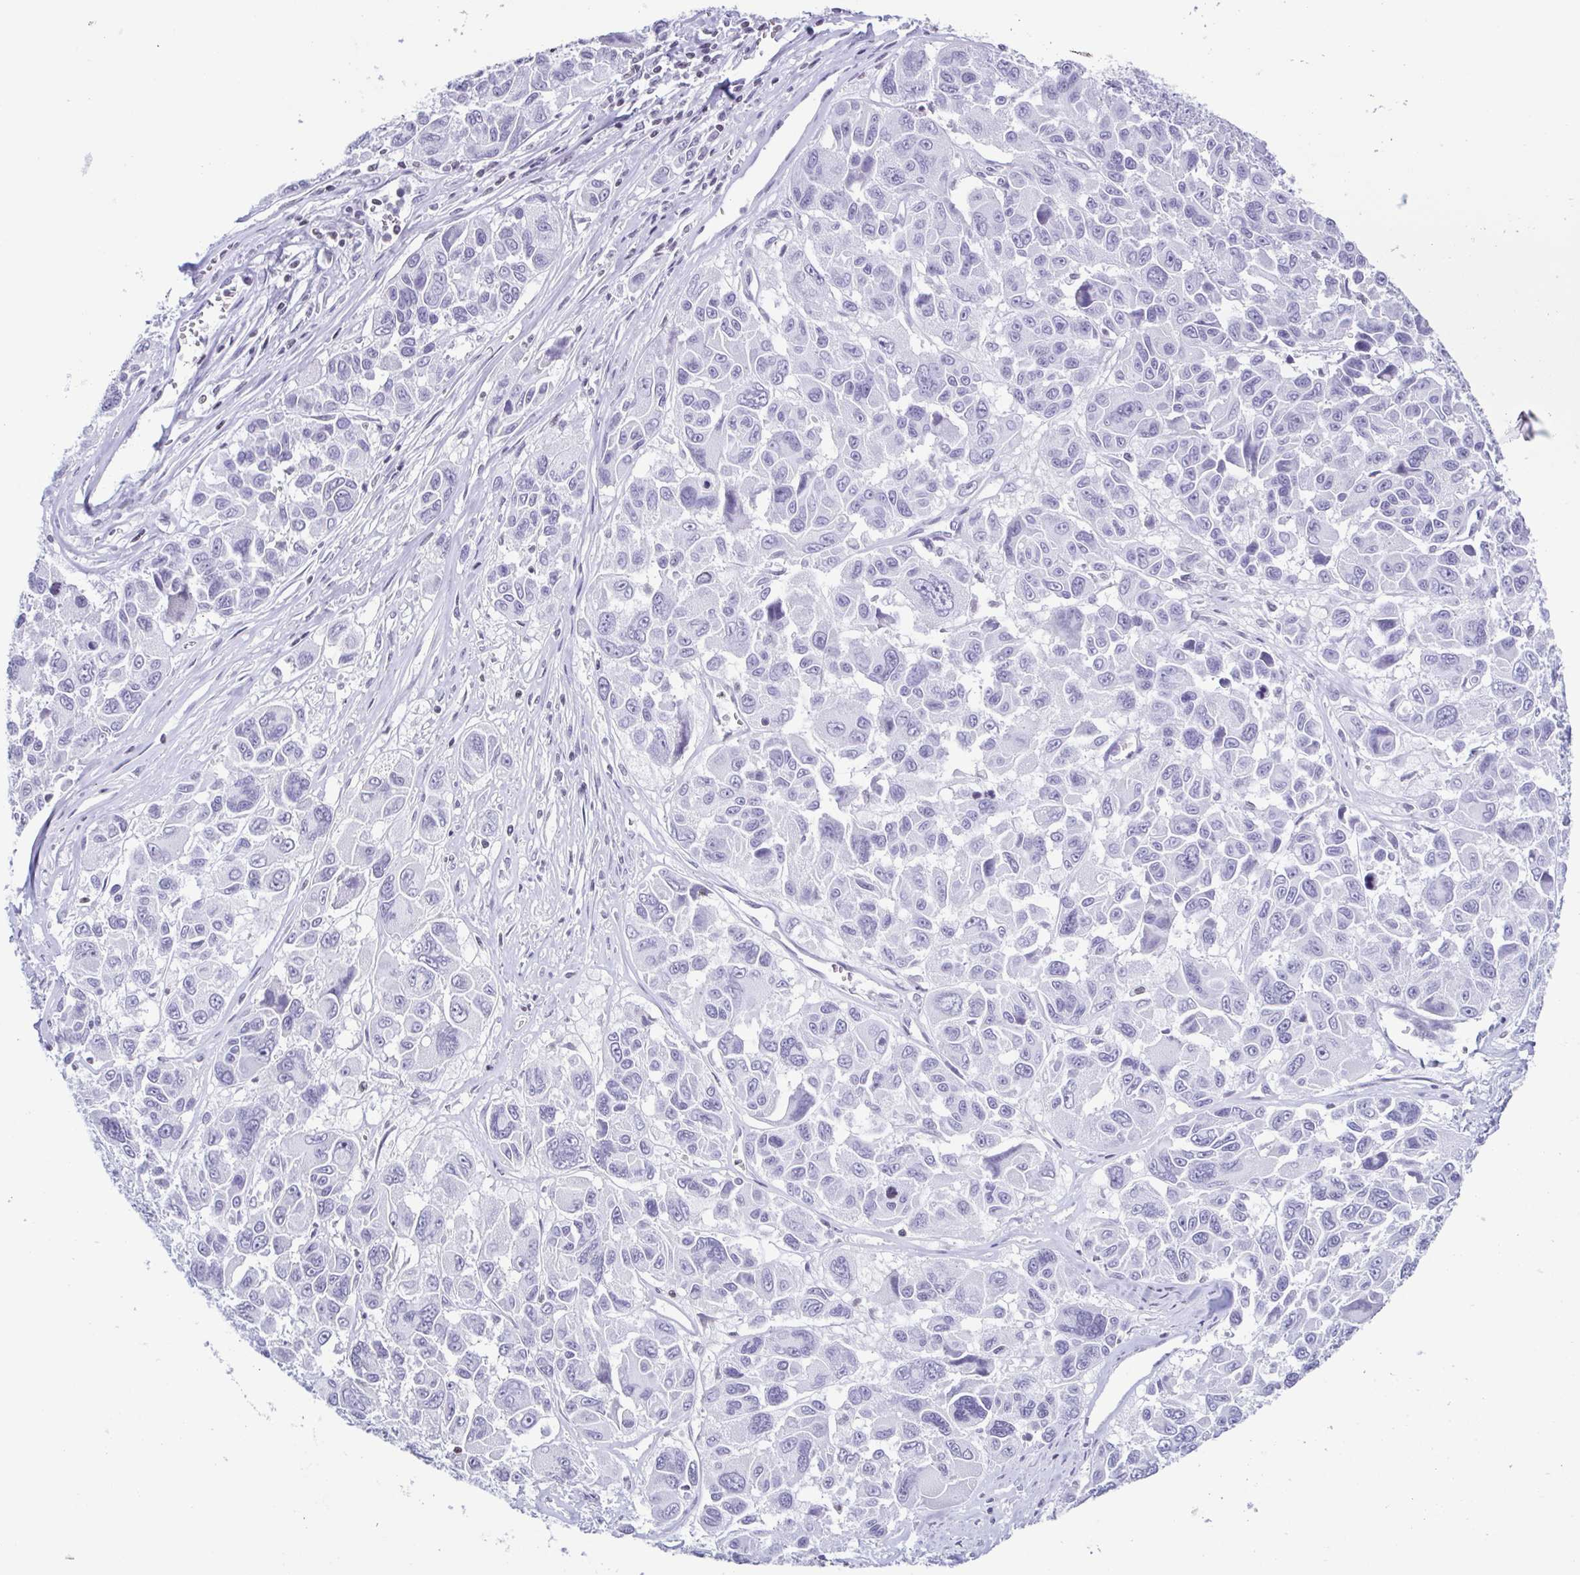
{"staining": {"intensity": "negative", "quantity": "none", "location": "none"}, "tissue": "melanoma", "cell_type": "Tumor cells", "image_type": "cancer", "snomed": [{"axis": "morphology", "description": "Malignant melanoma, NOS"}, {"axis": "topography", "description": "Skin"}], "caption": "Immunohistochemistry micrograph of melanoma stained for a protein (brown), which displays no expression in tumor cells.", "gene": "VCY1B", "patient": {"sex": "female", "age": 66}}